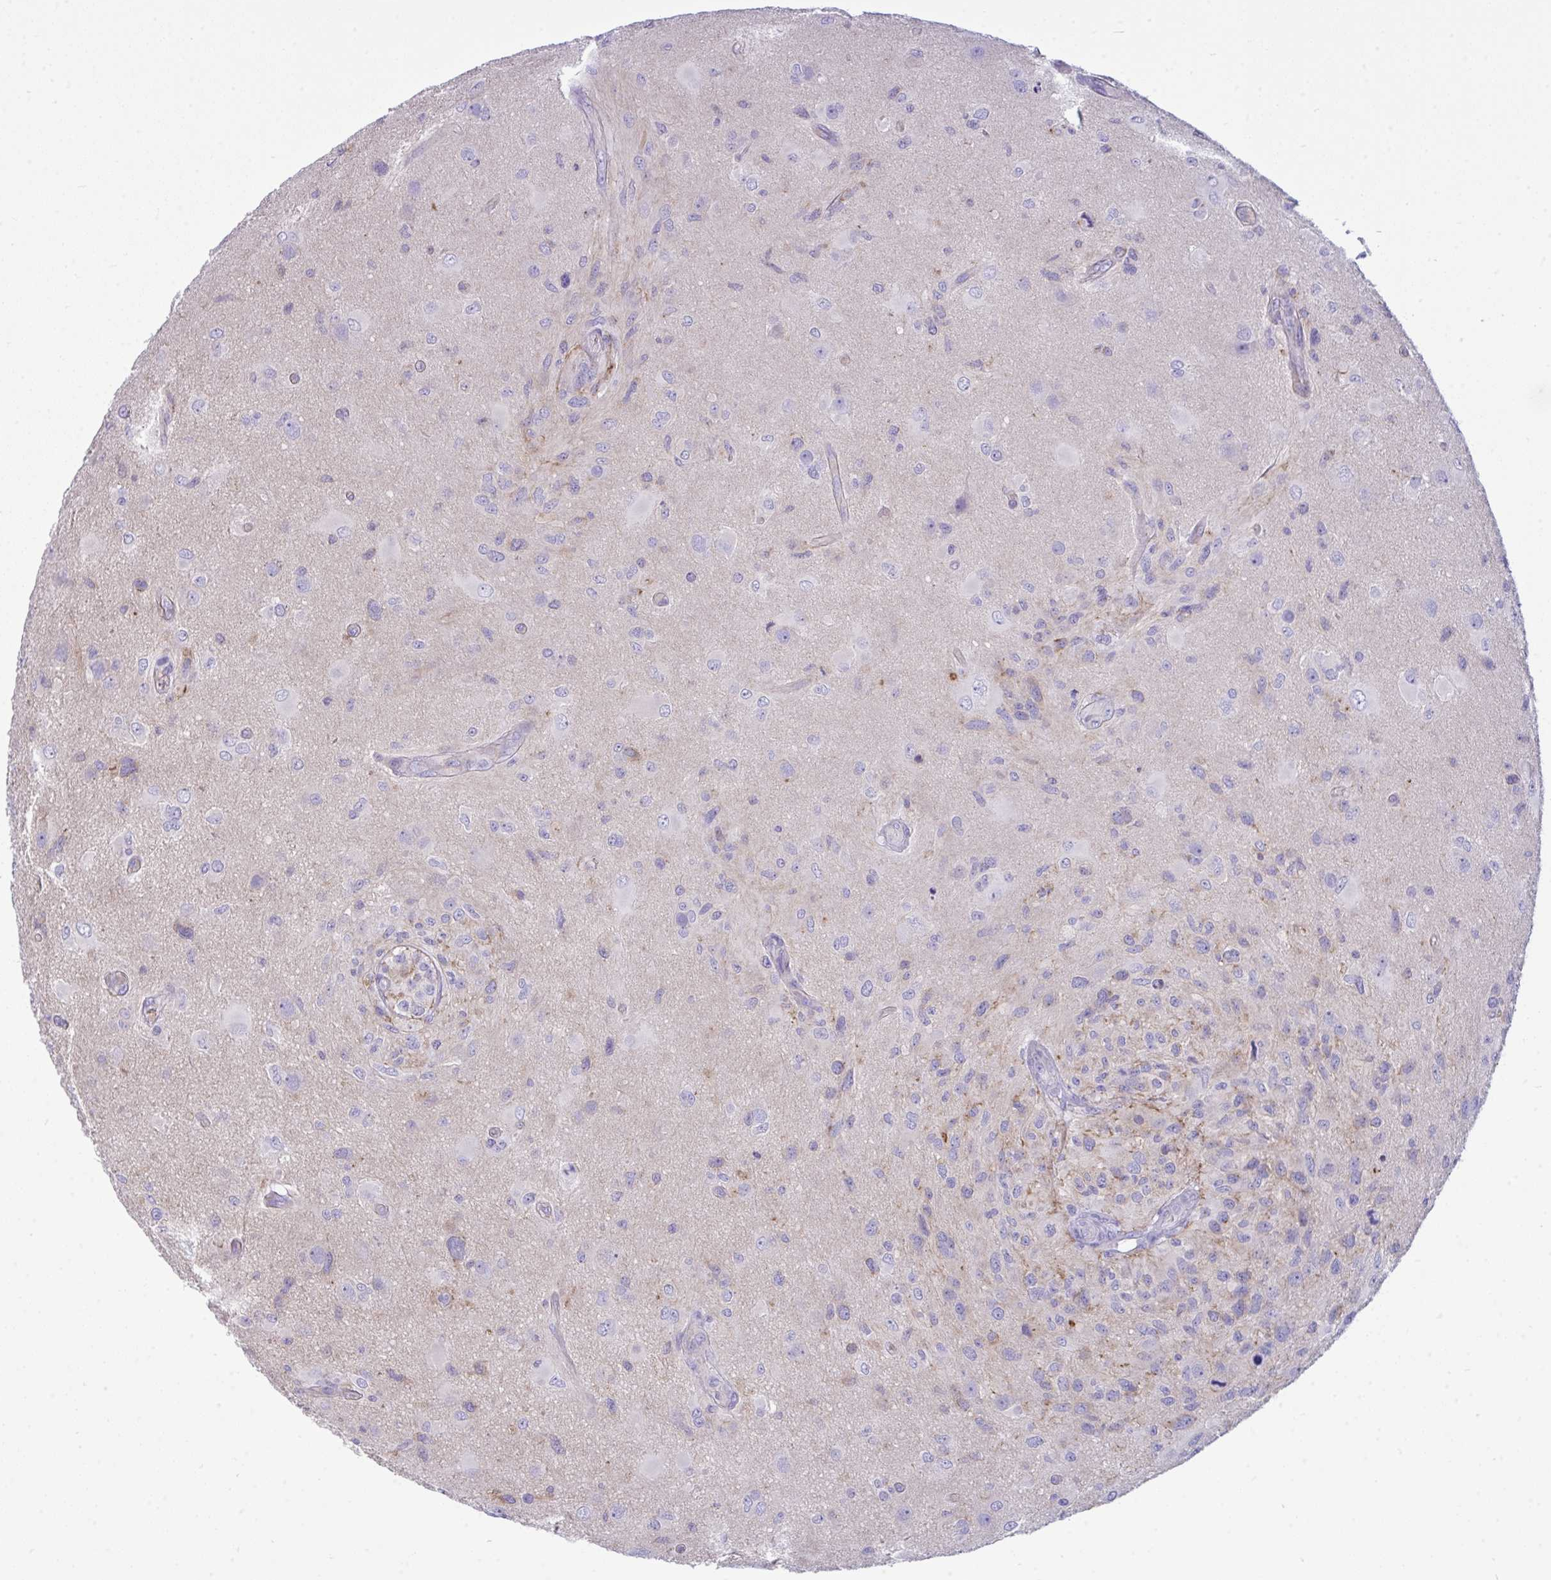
{"staining": {"intensity": "negative", "quantity": "none", "location": "none"}, "tissue": "glioma", "cell_type": "Tumor cells", "image_type": "cancer", "snomed": [{"axis": "morphology", "description": "Glioma, malignant, High grade"}, {"axis": "topography", "description": "Brain"}], "caption": "A histopathology image of glioma stained for a protein exhibits no brown staining in tumor cells.", "gene": "MYH10", "patient": {"sex": "male", "age": 53}}